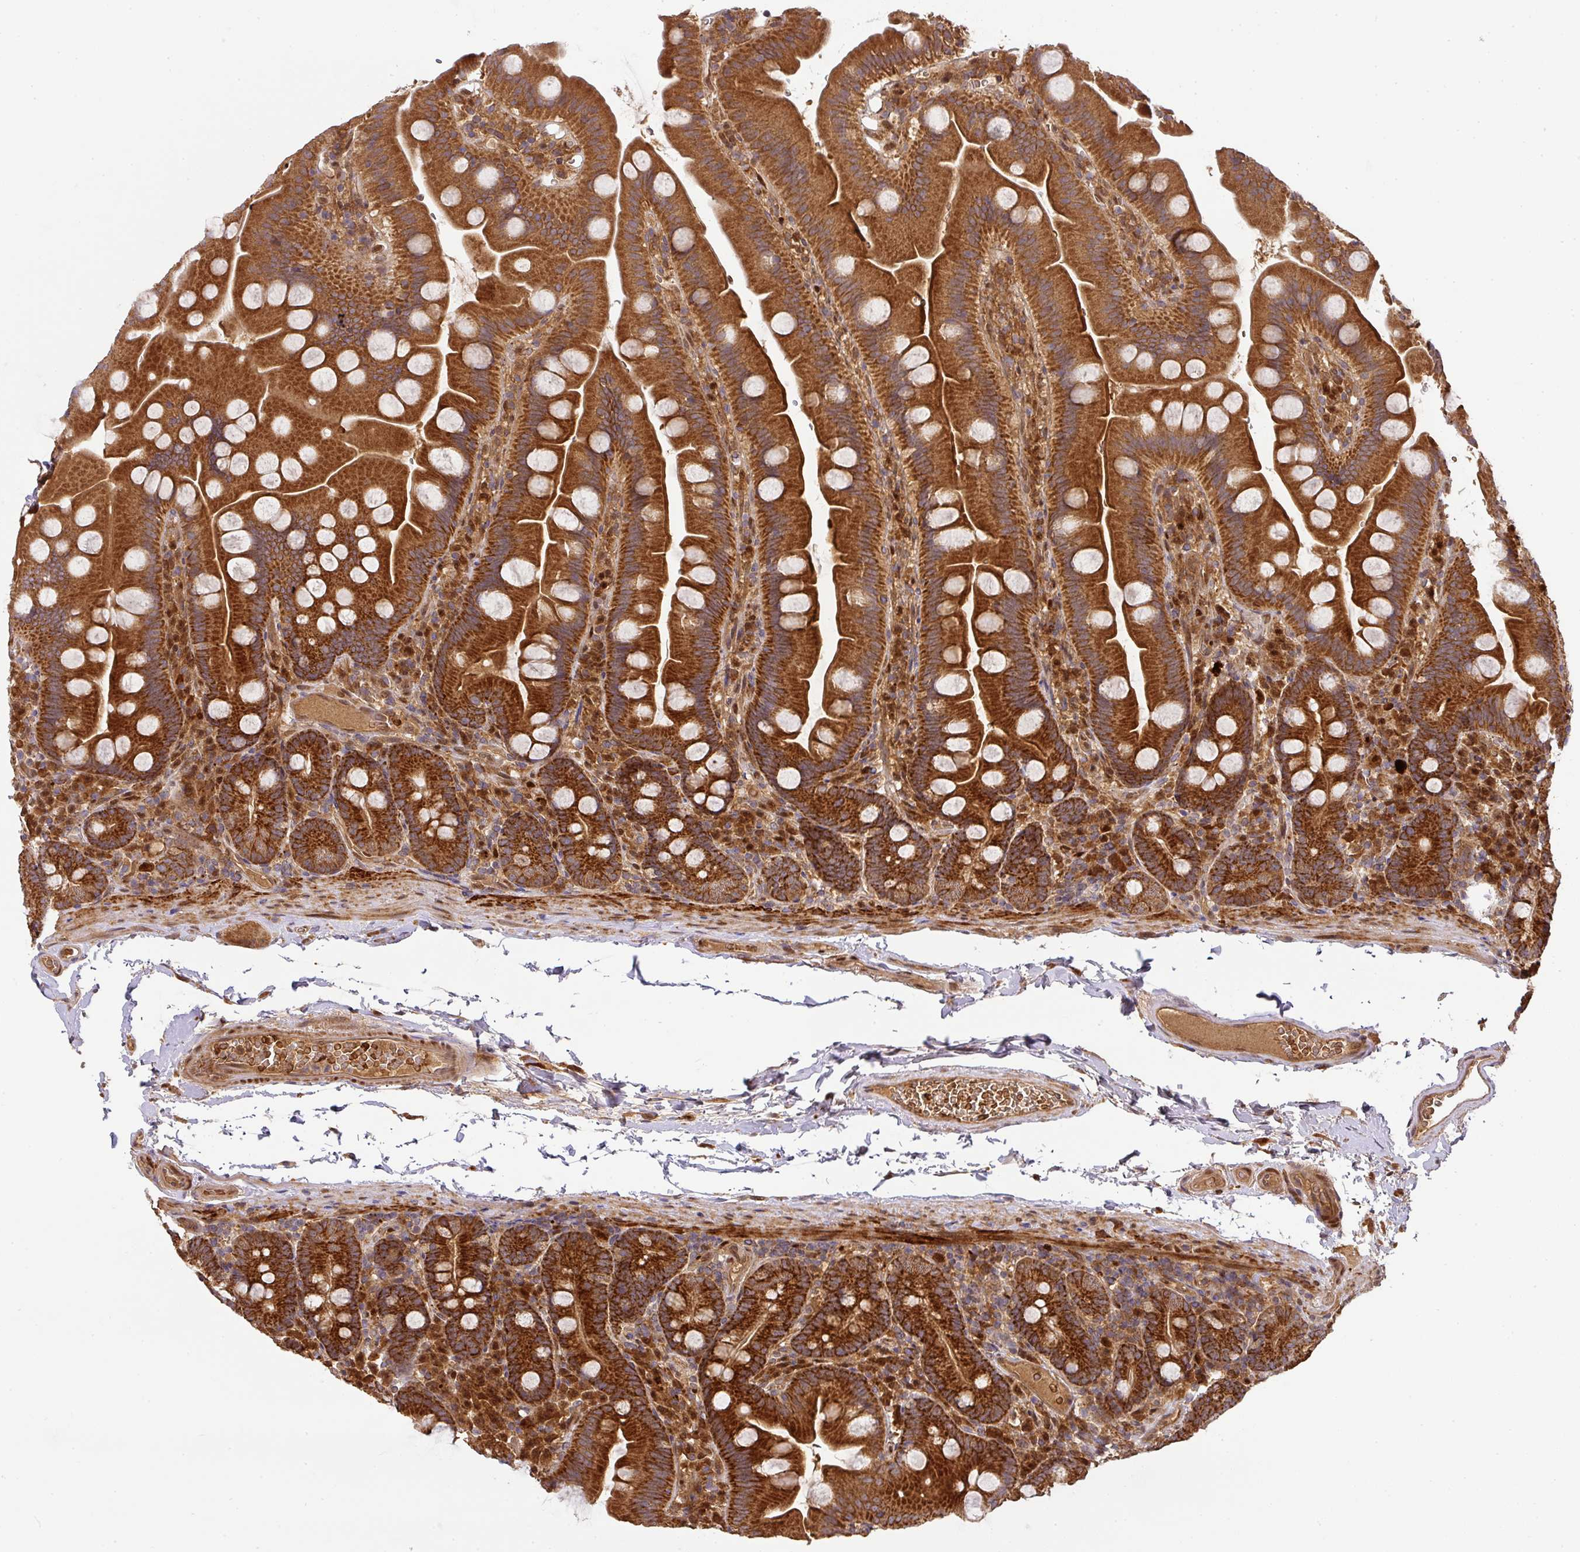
{"staining": {"intensity": "strong", "quantity": ">75%", "location": "cytoplasmic/membranous"}, "tissue": "small intestine", "cell_type": "Glandular cells", "image_type": "normal", "snomed": [{"axis": "morphology", "description": "Normal tissue, NOS"}, {"axis": "topography", "description": "Small intestine"}], "caption": "The image demonstrates immunohistochemical staining of benign small intestine. There is strong cytoplasmic/membranous expression is present in about >75% of glandular cells. The staining is performed using DAB (3,3'-diaminobenzidine) brown chromogen to label protein expression. The nuclei are counter-stained blue using hematoxylin.", "gene": "MALSU1", "patient": {"sex": "female", "age": 68}}